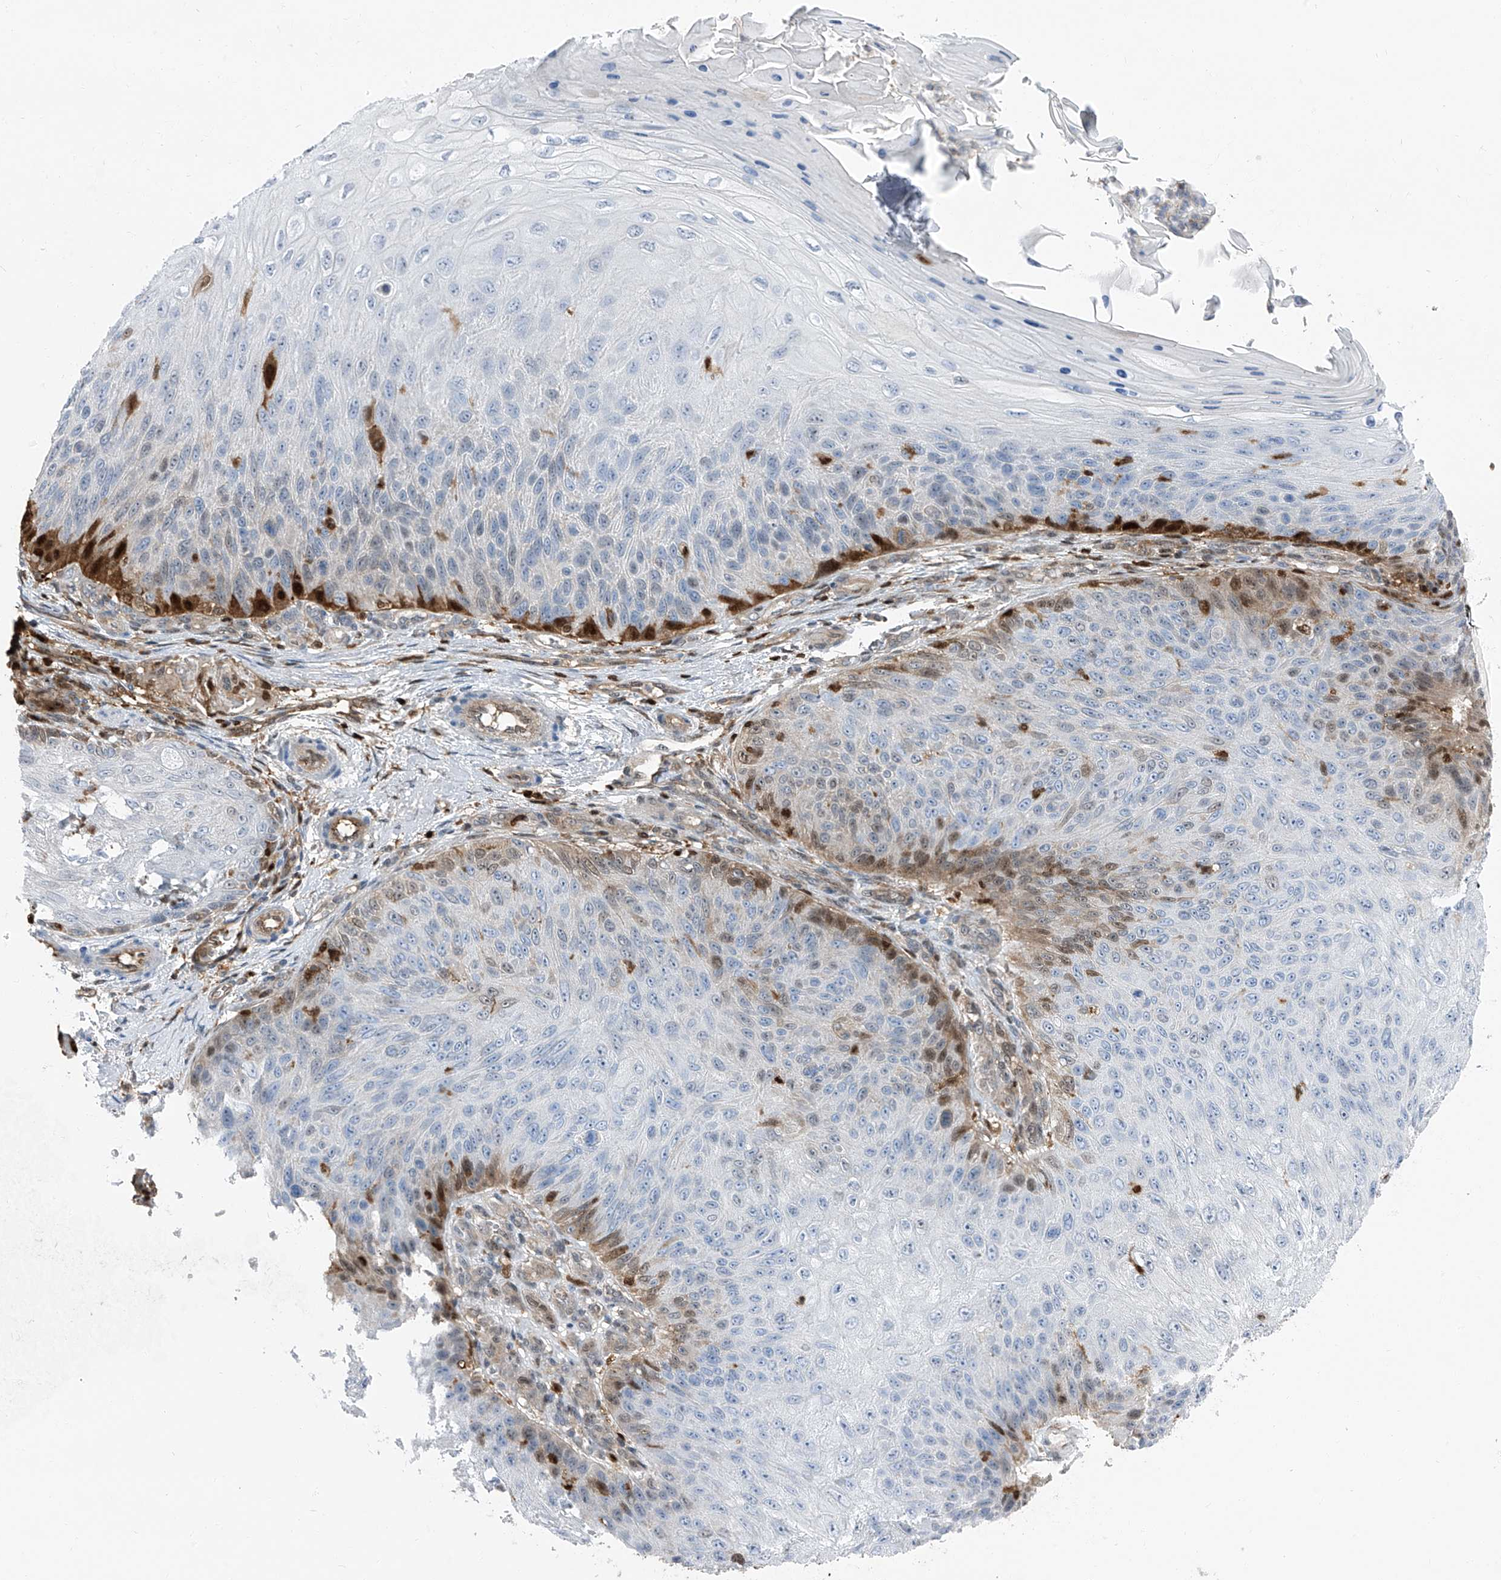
{"staining": {"intensity": "strong", "quantity": "<25%", "location": "cytoplasmic/membranous,nuclear"}, "tissue": "skin cancer", "cell_type": "Tumor cells", "image_type": "cancer", "snomed": [{"axis": "morphology", "description": "Squamous cell carcinoma, NOS"}, {"axis": "topography", "description": "Skin"}], "caption": "Skin cancer (squamous cell carcinoma) stained with a brown dye demonstrates strong cytoplasmic/membranous and nuclear positive expression in approximately <25% of tumor cells.", "gene": "PSMB10", "patient": {"sex": "female", "age": 88}}